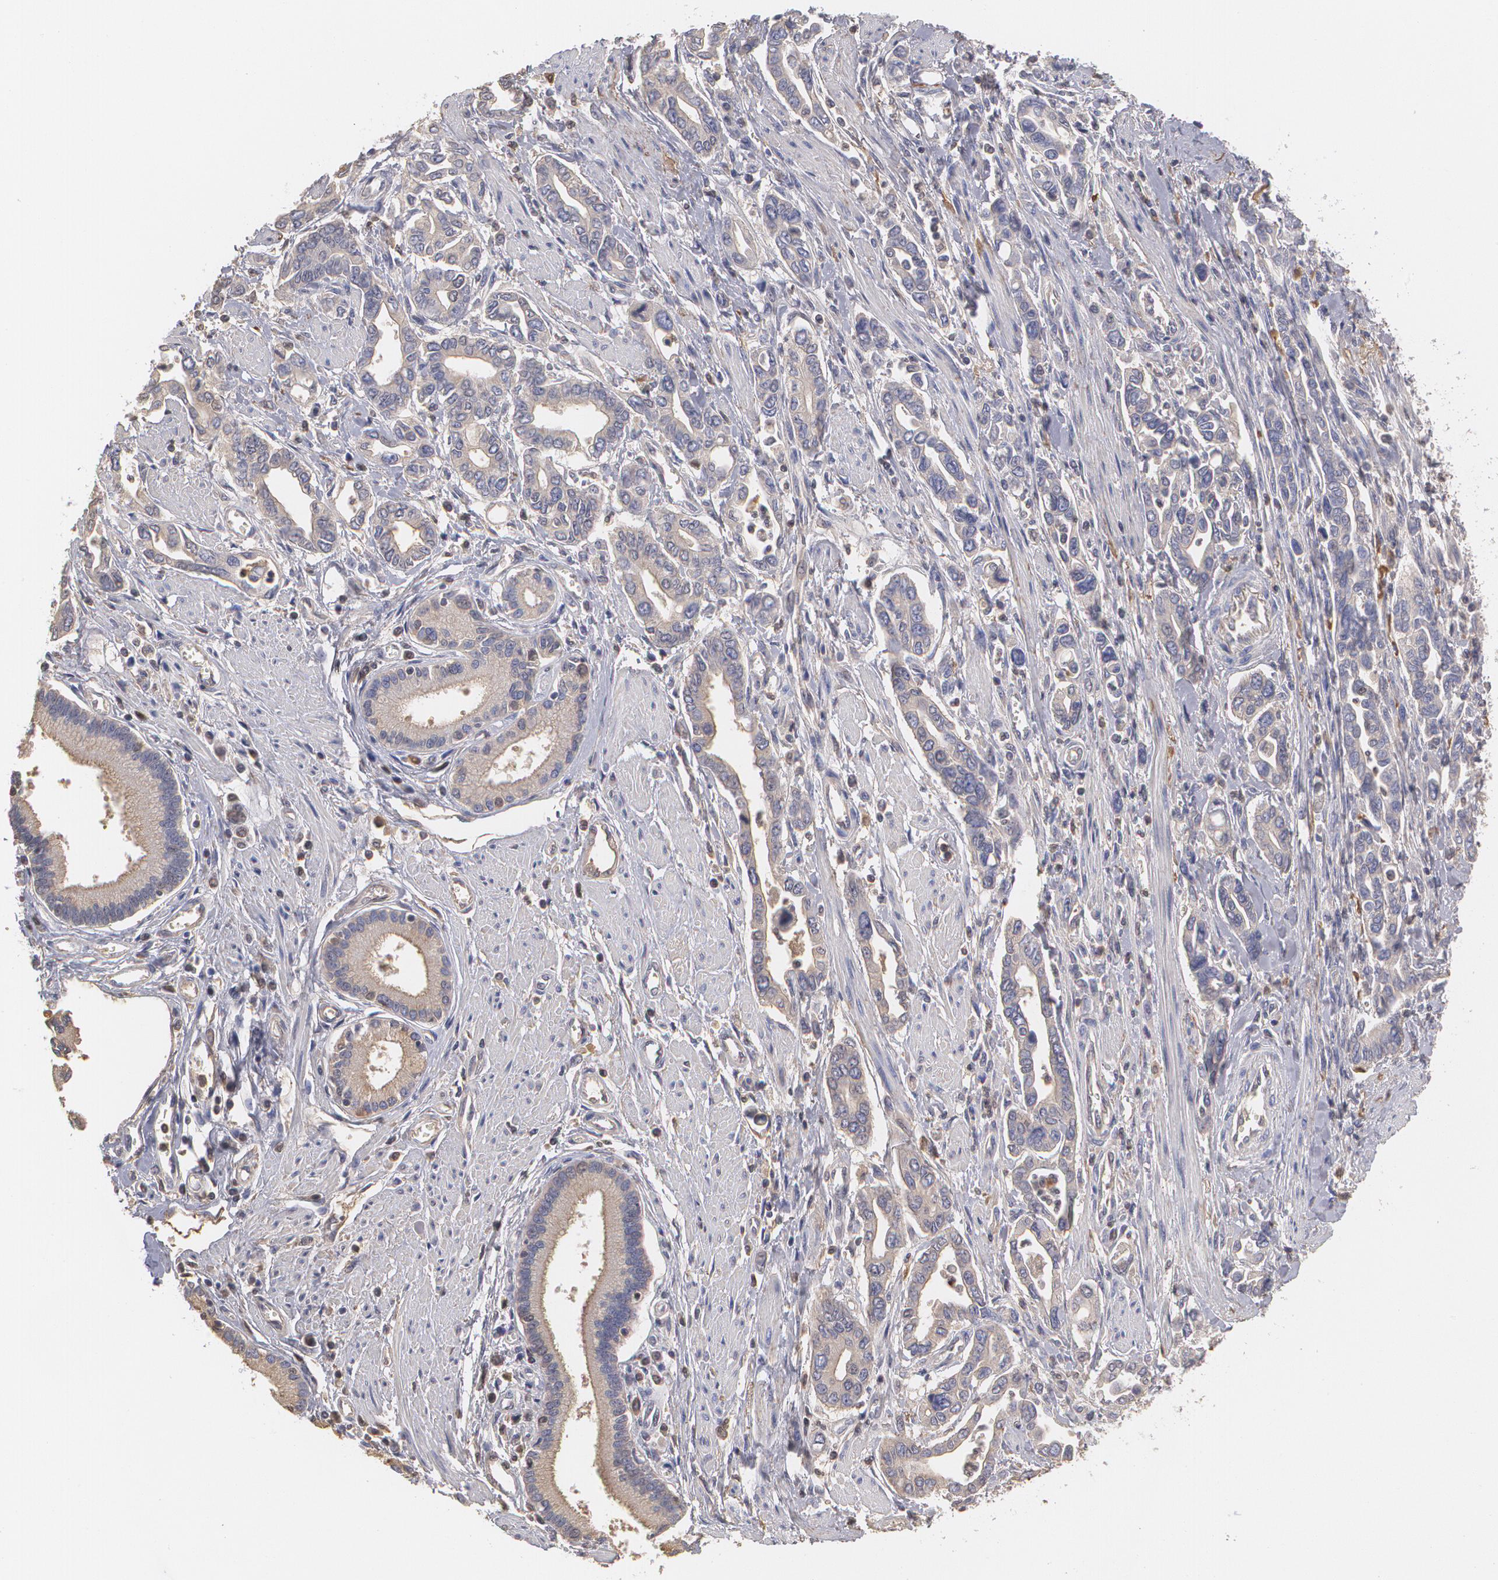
{"staining": {"intensity": "weak", "quantity": ">75%", "location": "cytoplasmic/membranous"}, "tissue": "pancreatic cancer", "cell_type": "Tumor cells", "image_type": "cancer", "snomed": [{"axis": "morphology", "description": "Adenocarcinoma, NOS"}, {"axis": "topography", "description": "Pancreas"}], "caption": "Immunohistochemistry micrograph of neoplastic tissue: human pancreatic adenocarcinoma stained using immunohistochemistry demonstrates low levels of weak protein expression localized specifically in the cytoplasmic/membranous of tumor cells, appearing as a cytoplasmic/membranous brown color.", "gene": "SERPINA1", "patient": {"sex": "female", "age": 57}}